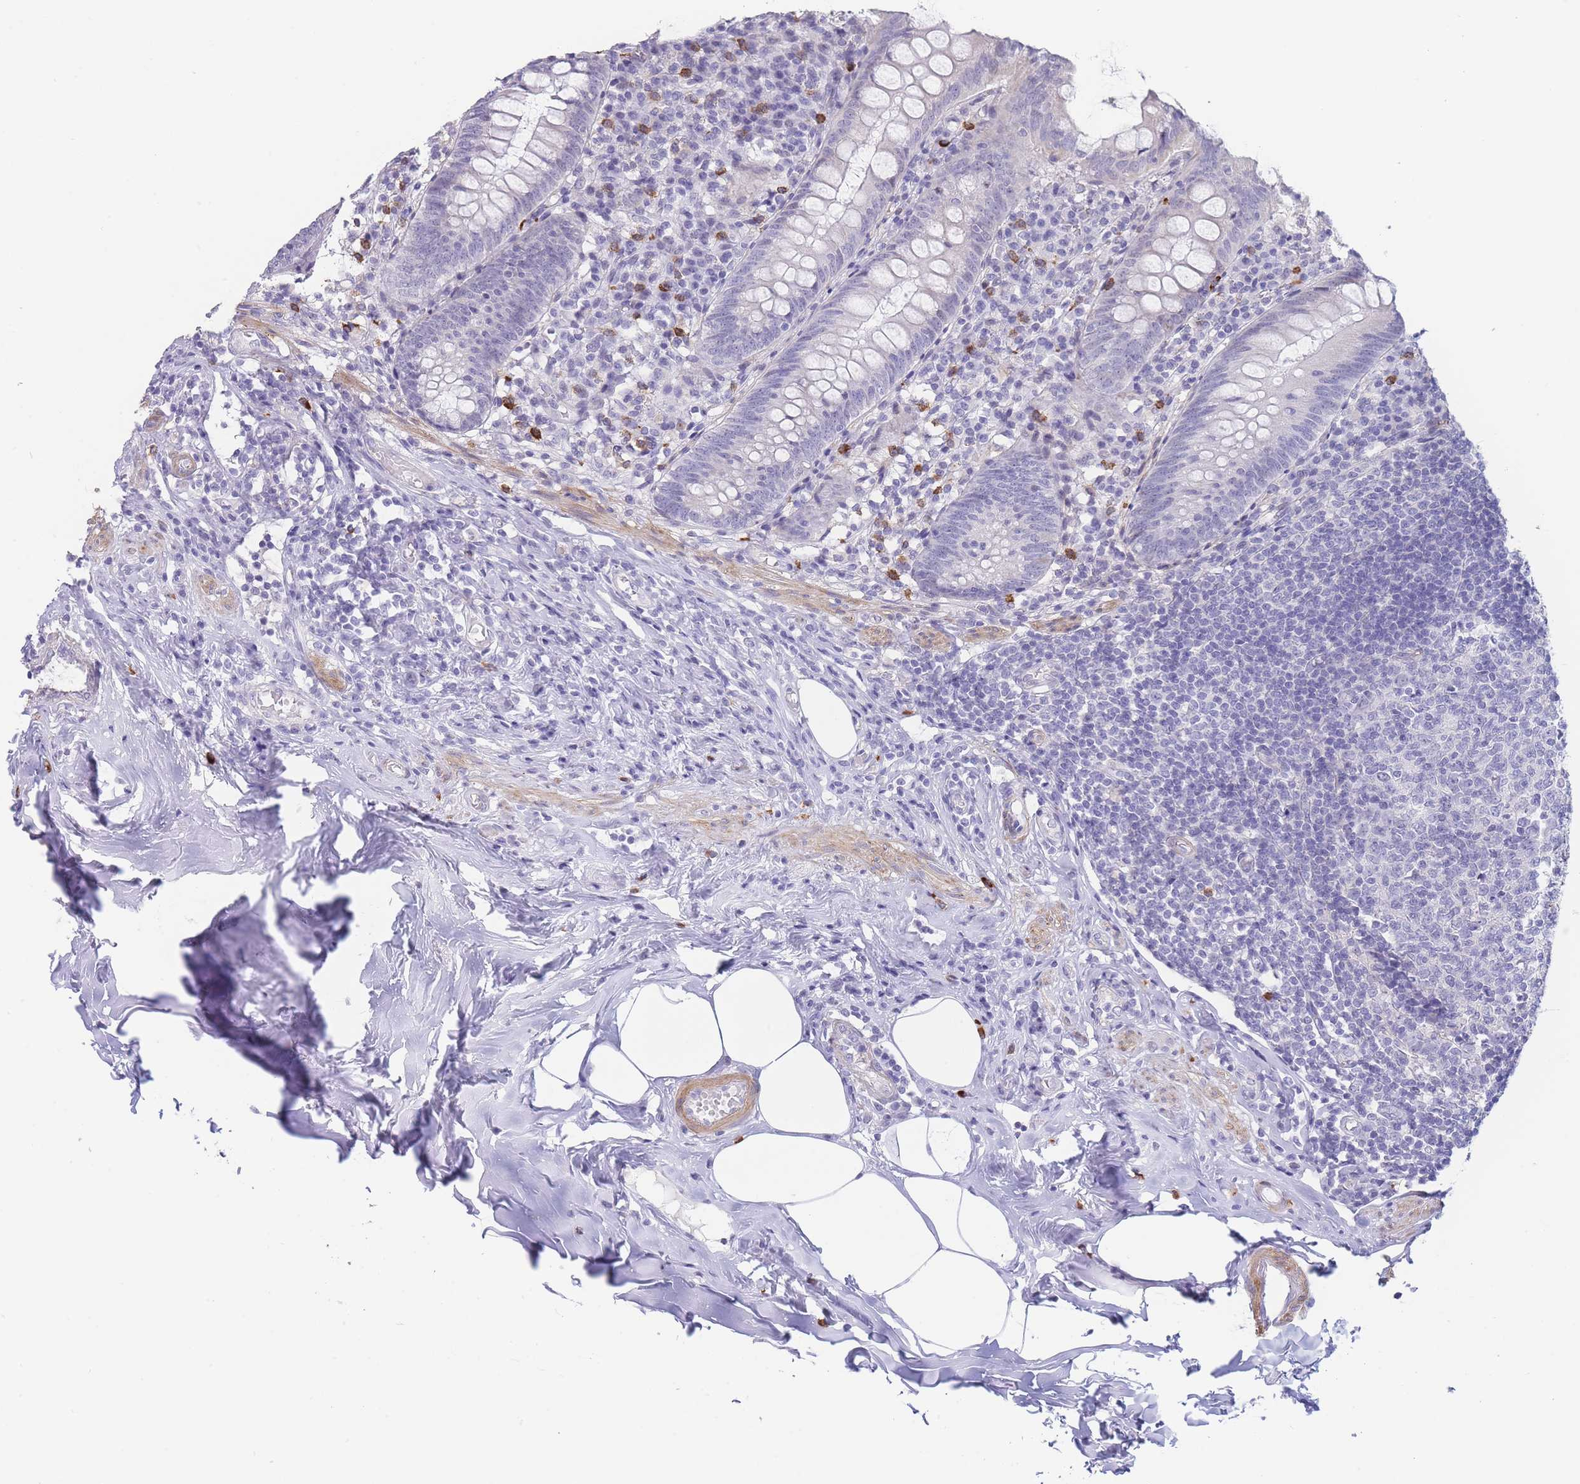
{"staining": {"intensity": "negative", "quantity": "none", "location": "none"}, "tissue": "appendix", "cell_type": "Glandular cells", "image_type": "normal", "snomed": [{"axis": "morphology", "description": "Normal tissue, NOS"}, {"axis": "topography", "description": "Appendix"}], "caption": "An immunohistochemistry (IHC) micrograph of unremarkable appendix is shown. There is no staining in glandular cells of appendix.", "gene": "ASAP3", "patient": {"sex": "female", "age": 54}}